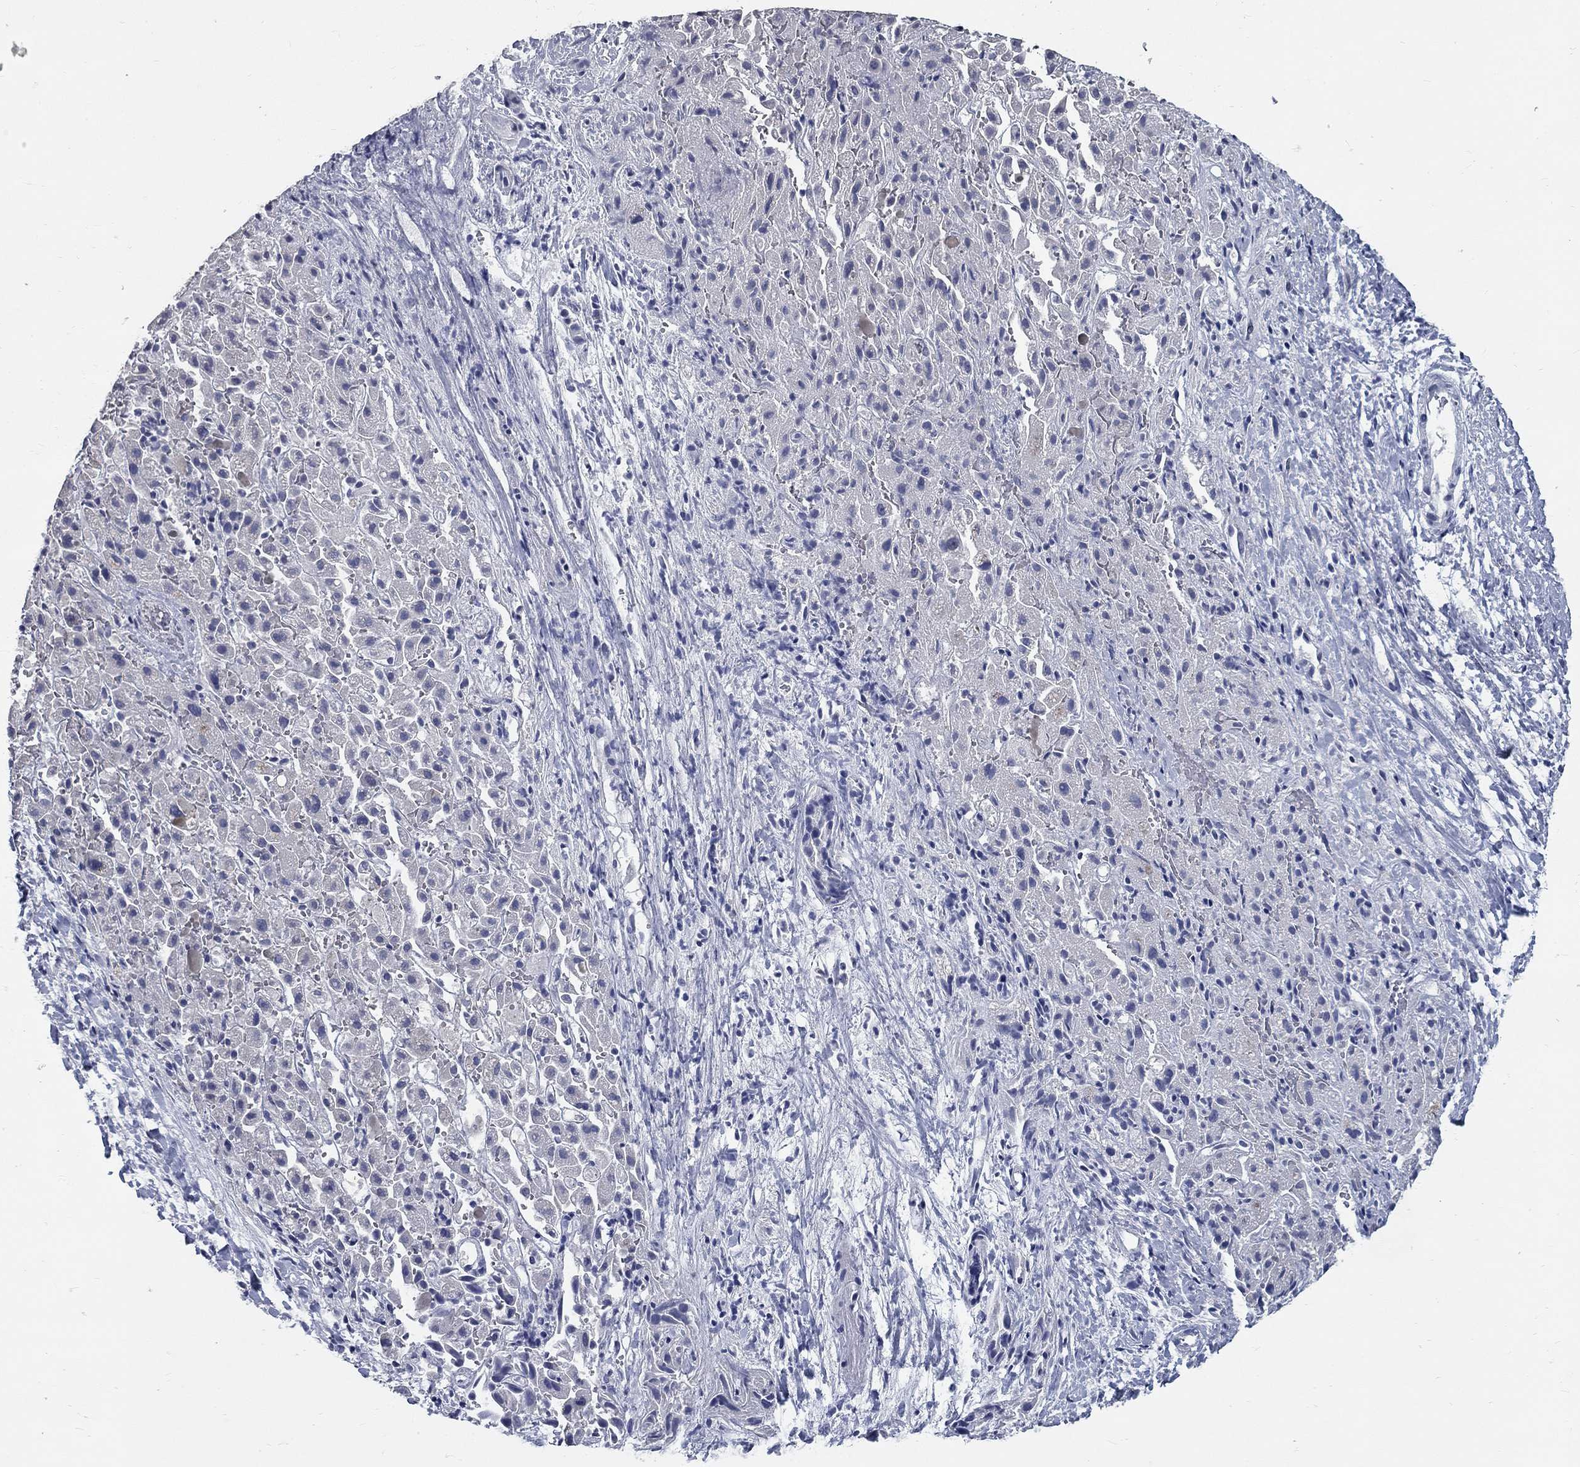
{"staining": {"intensity": "negative", "quantity": "none", "location": "none"}, "tissue": "liver cancer", "cell_type": "Tumor cells", "image_type": "cancer", "snomed": [{"axis": "morphology", "description": "Cholangiocarcinoma"}, {"axis": "topography", "description": "Liver"}], "caption": "Image shows no protein expression in tumor cells of liver cancer tissue.", "gene": "SYT12", "patient": {"sex": "female", "age": 52}}